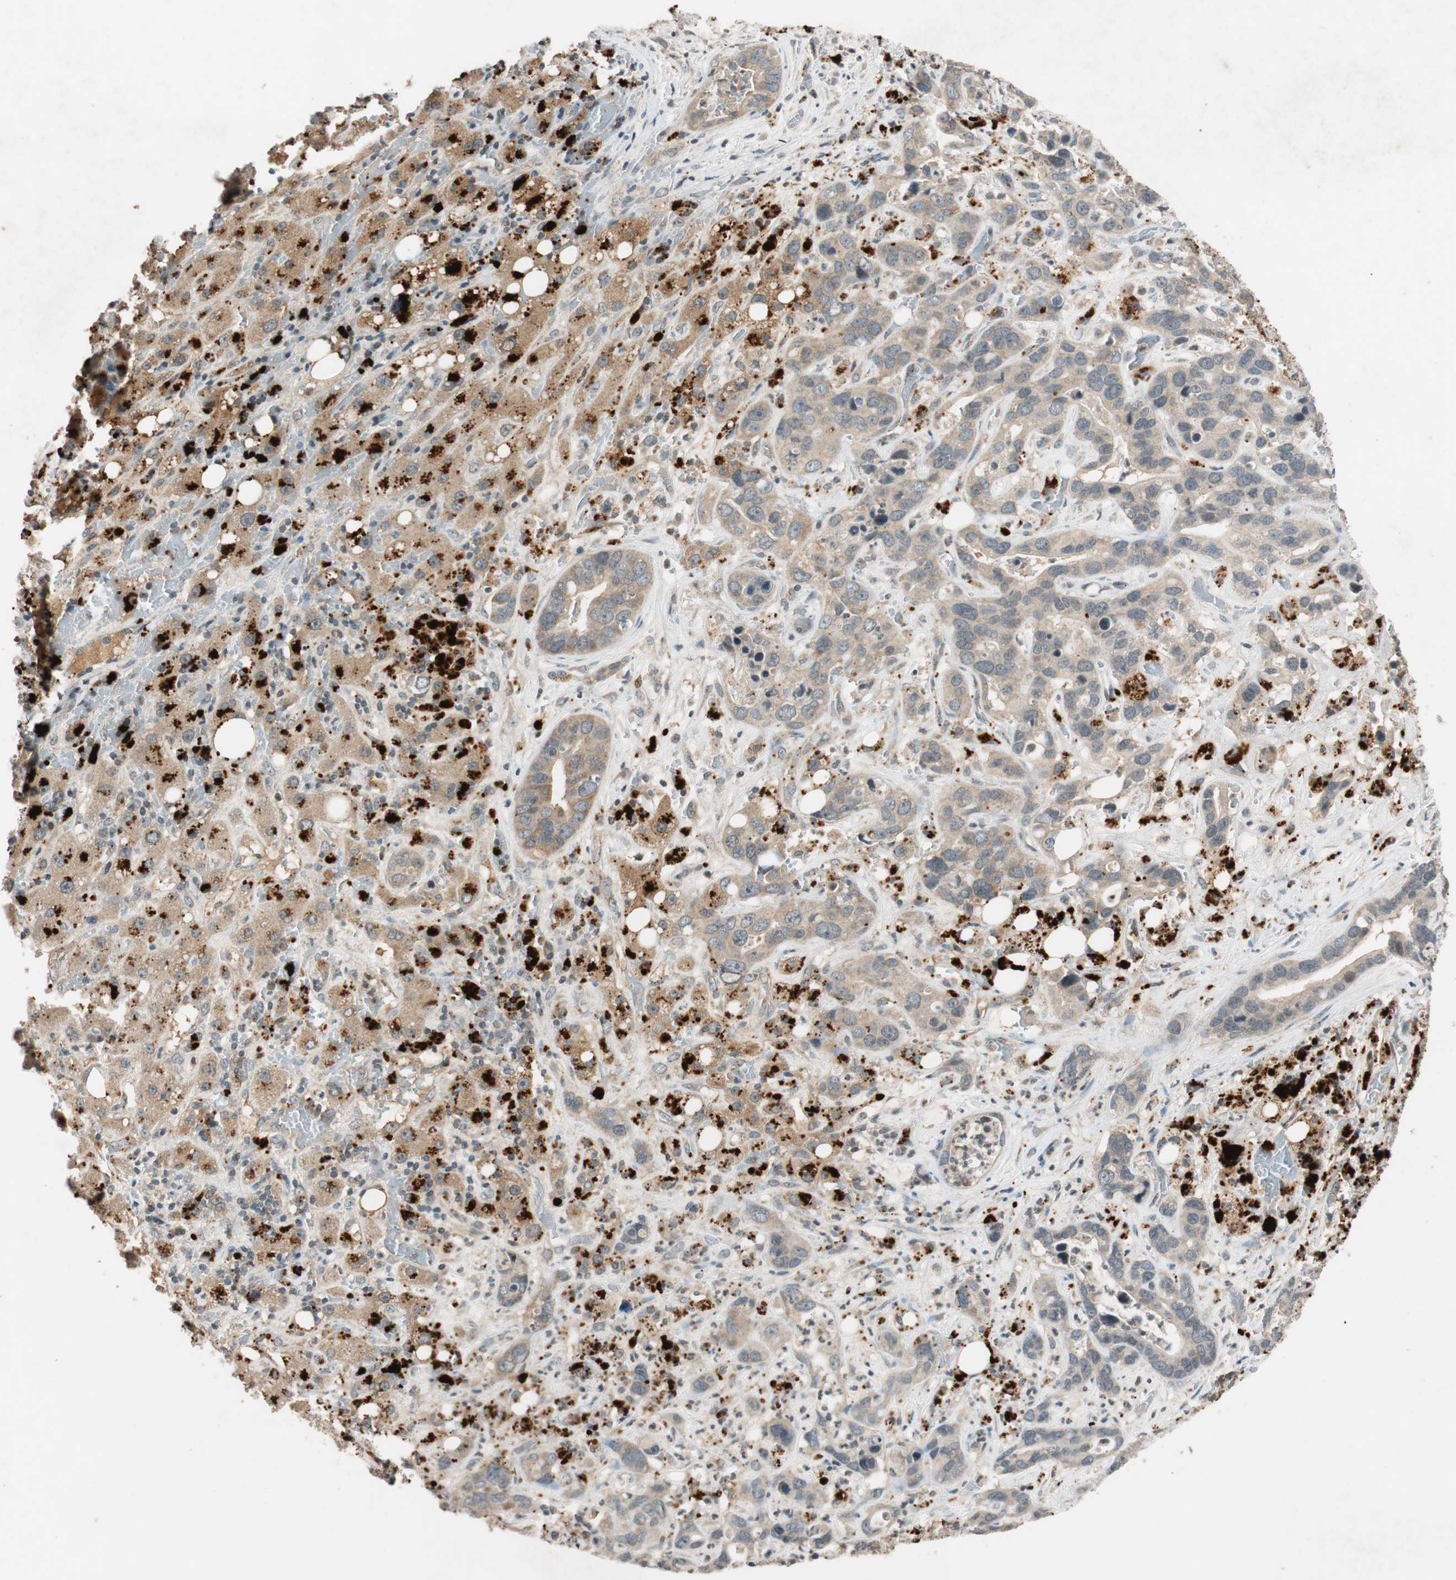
{"staining": {"intensity": "strong", "quantity": "<25%", "location": "cytoplasmic/membranous"}, "tissue": "liver cancer", "cell_type": "Tumor cells", "image_type": "cancer", "snomed": [{"axis": "morphology", "description": "Cholangiocarcinoma"}, {"axis": "topography", "description": "Liver"}], "caption": "Immunohistochemical staining of human cholangiocarcinoma (liver) shows medium levels of strong cytoplasmic/membranous staining in about <25% of tumor cells. (brown staining indicates protein expression, while blue staining denotes nuclei).", "gene": "GLB1", "patient": {"sex": "female", "age": 65}}